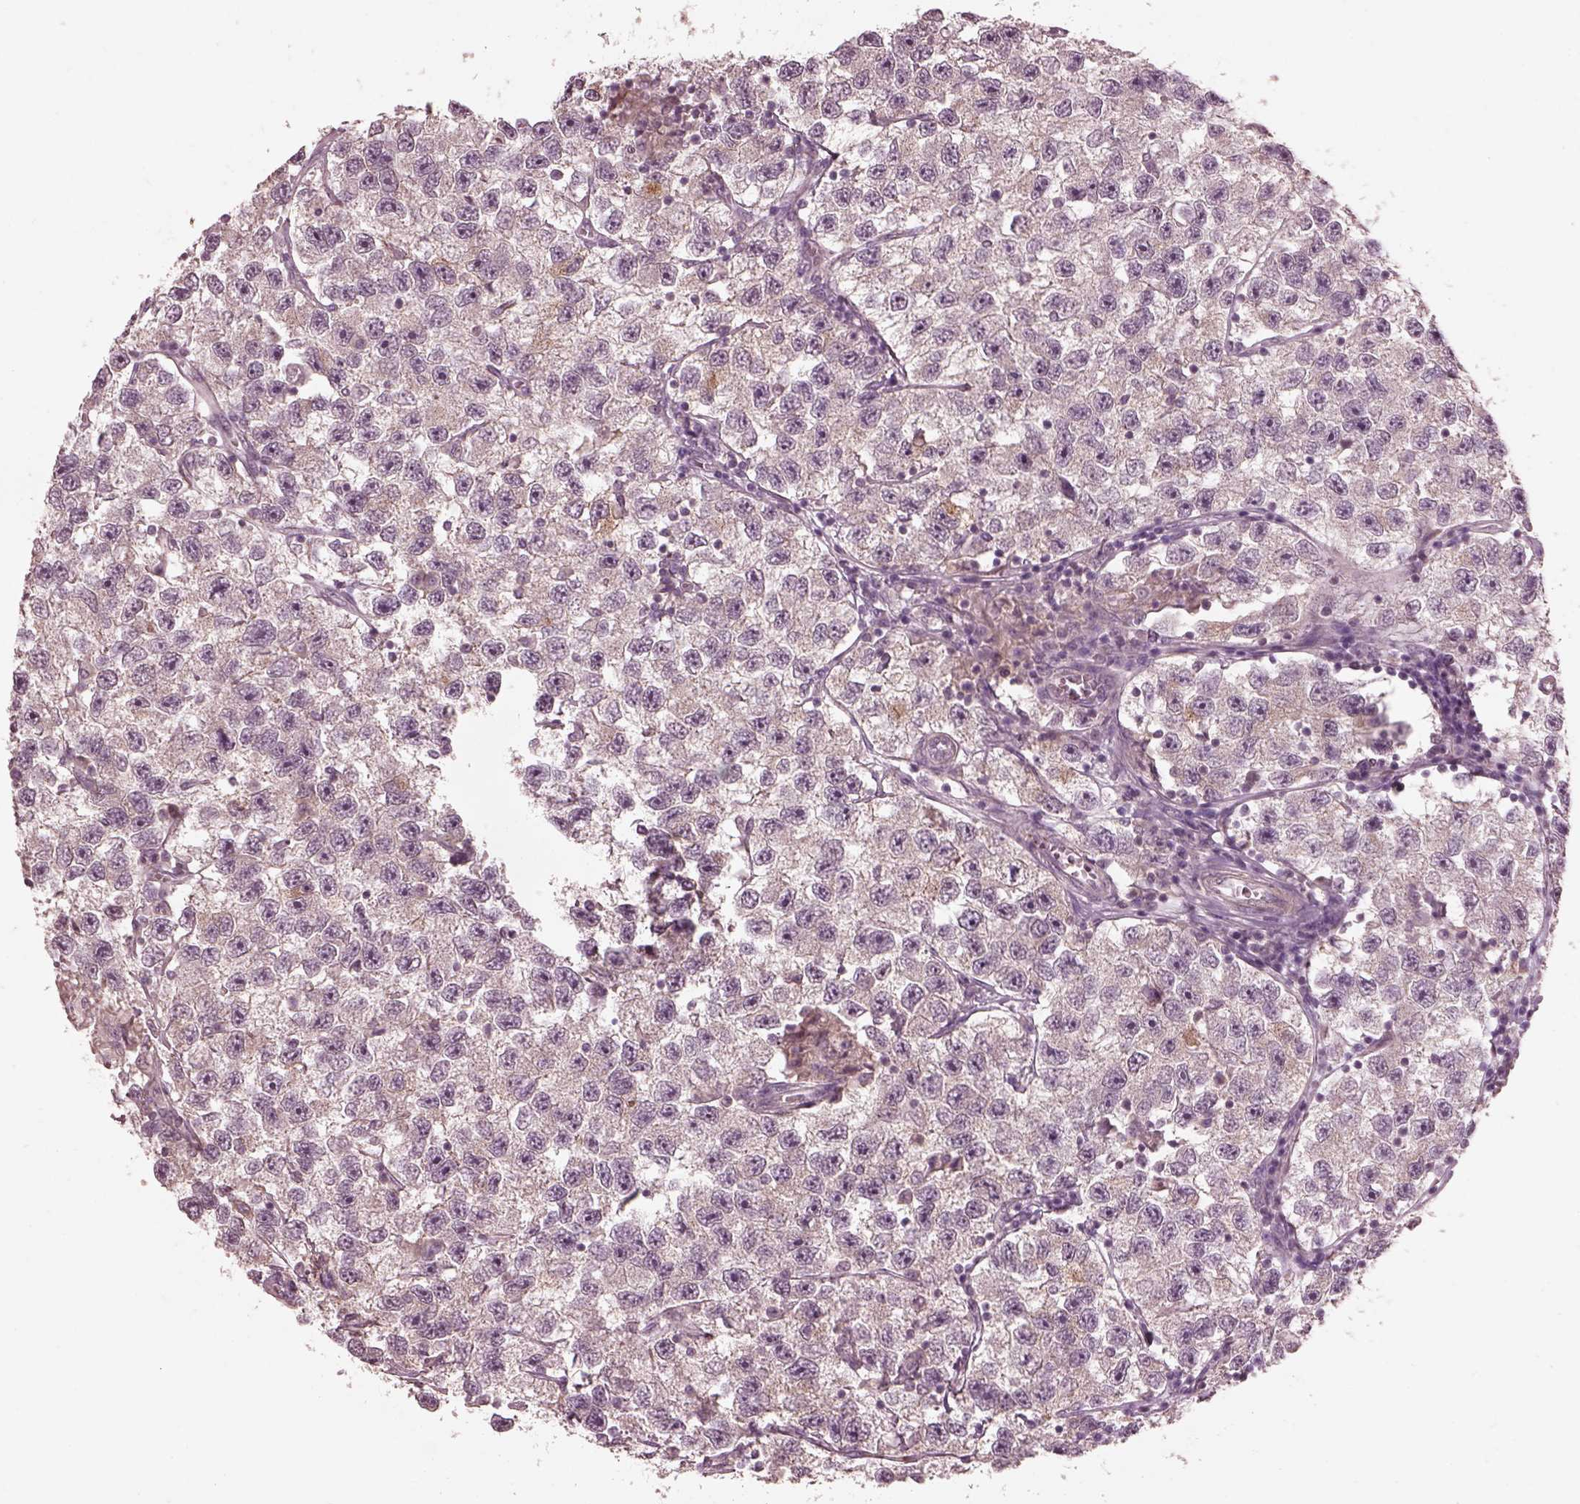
{"staining": {"intensity": "negative", "quantity": "none", "location": "none"}, "tissue": "testis cancer", "cell_type": "Tumor cells", "image_type": "cancer", "snomed": [{"axis": "morphology", "description": "Seminoma, NOS"}, {"axis": "topography", "description": "Testis"}], "caption": "The histopathology image exhibits no significant positivity in tumor cells of testis seminoma.", "gene": "EFEMP1", "patient": {"sex": "male", "age": 26}}